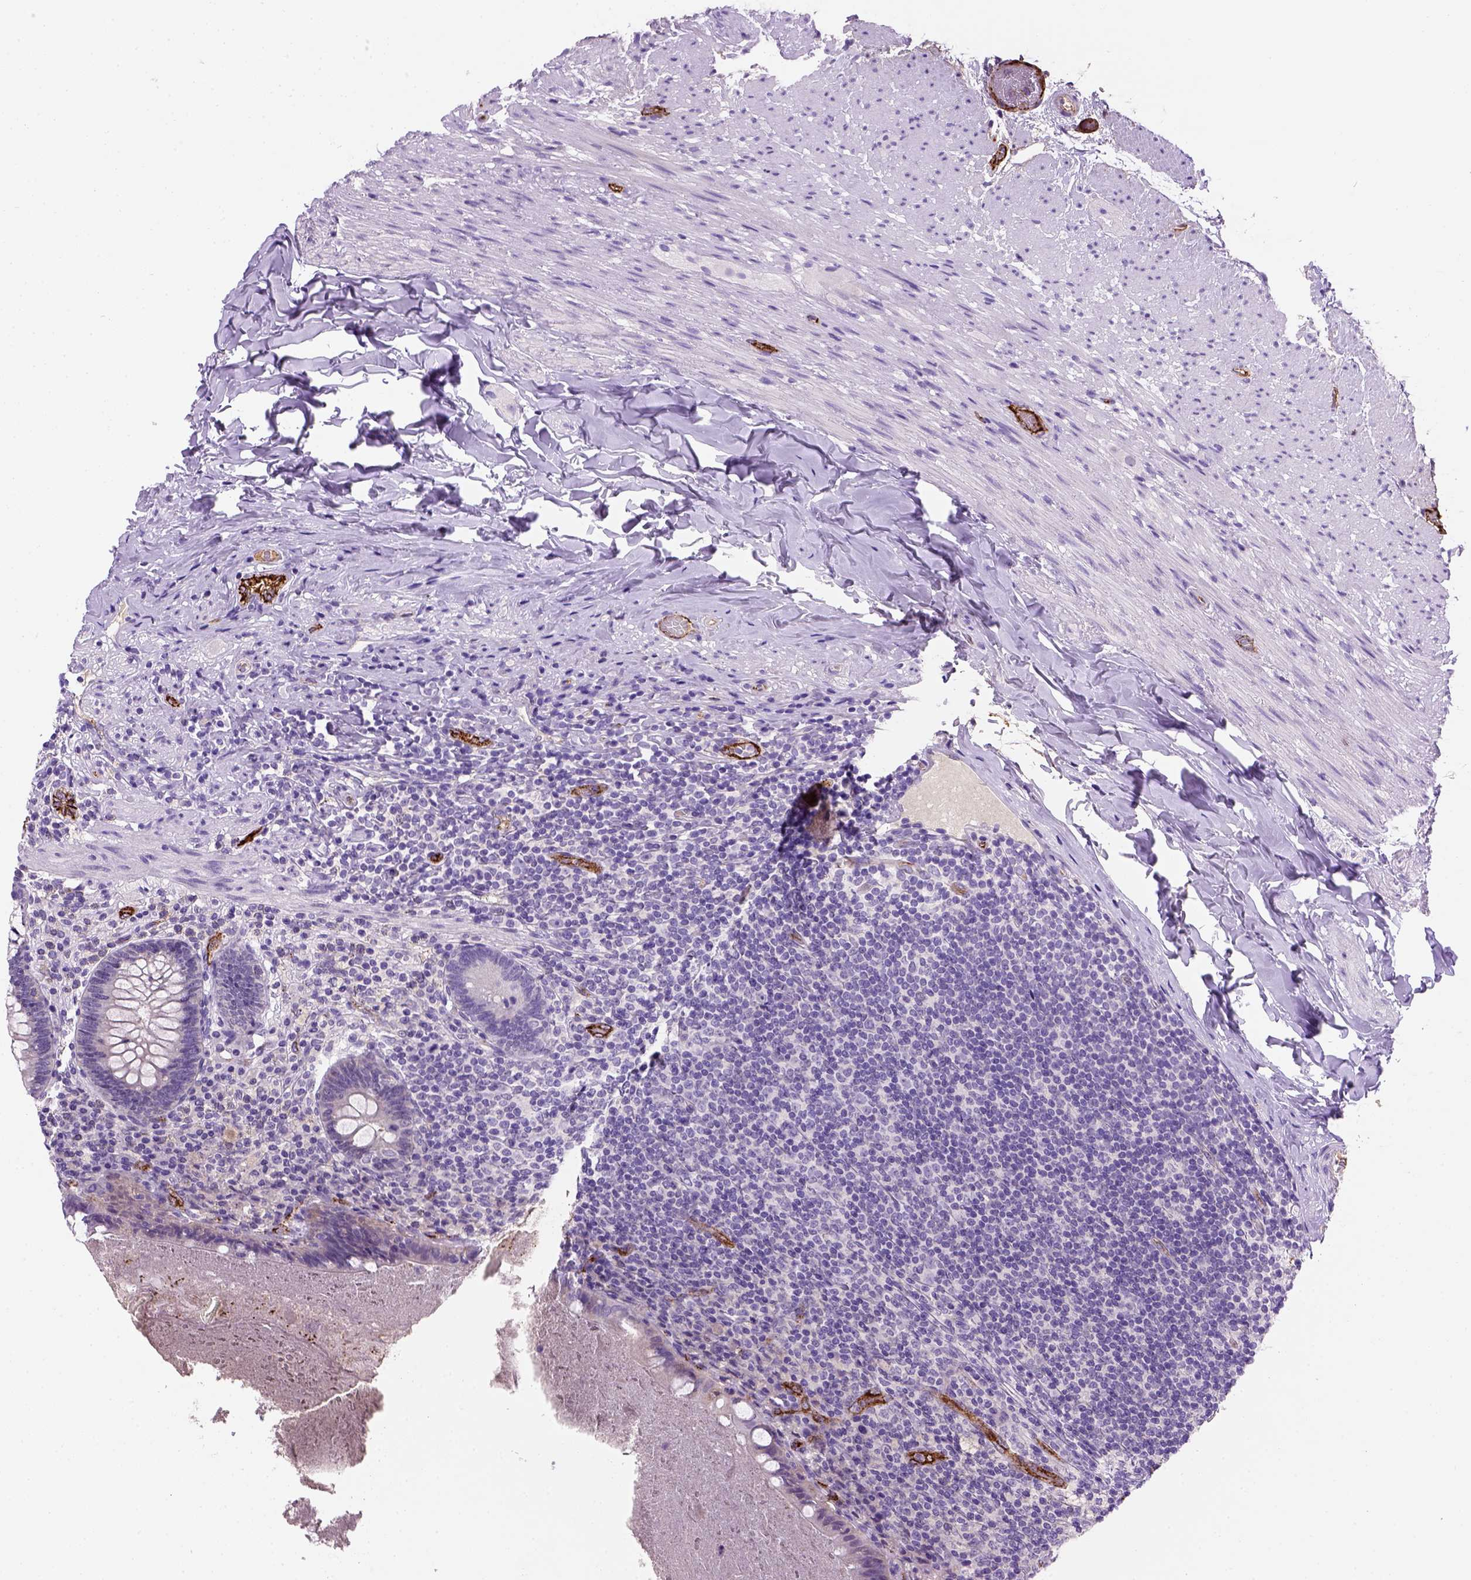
{"staining": {"intensity": "negative", "quantity": "none", "location": "none"}, "tissue": "appendix", "cell_type": "Glandular cells", "image_type": "normal", "snomed": [{"axis": "morphology", "description": "Normal tissue, NOS"}, {"axis": "topography", "description": "Appendix"}], "caption": "DAB (3,3'-diaminobenzidine) immunohistochemical staining of unremarkable appendix exhibits no significant expression in glandular cells.", "gene": "VWF", "patient": {"sex": "male", "age": 47}}